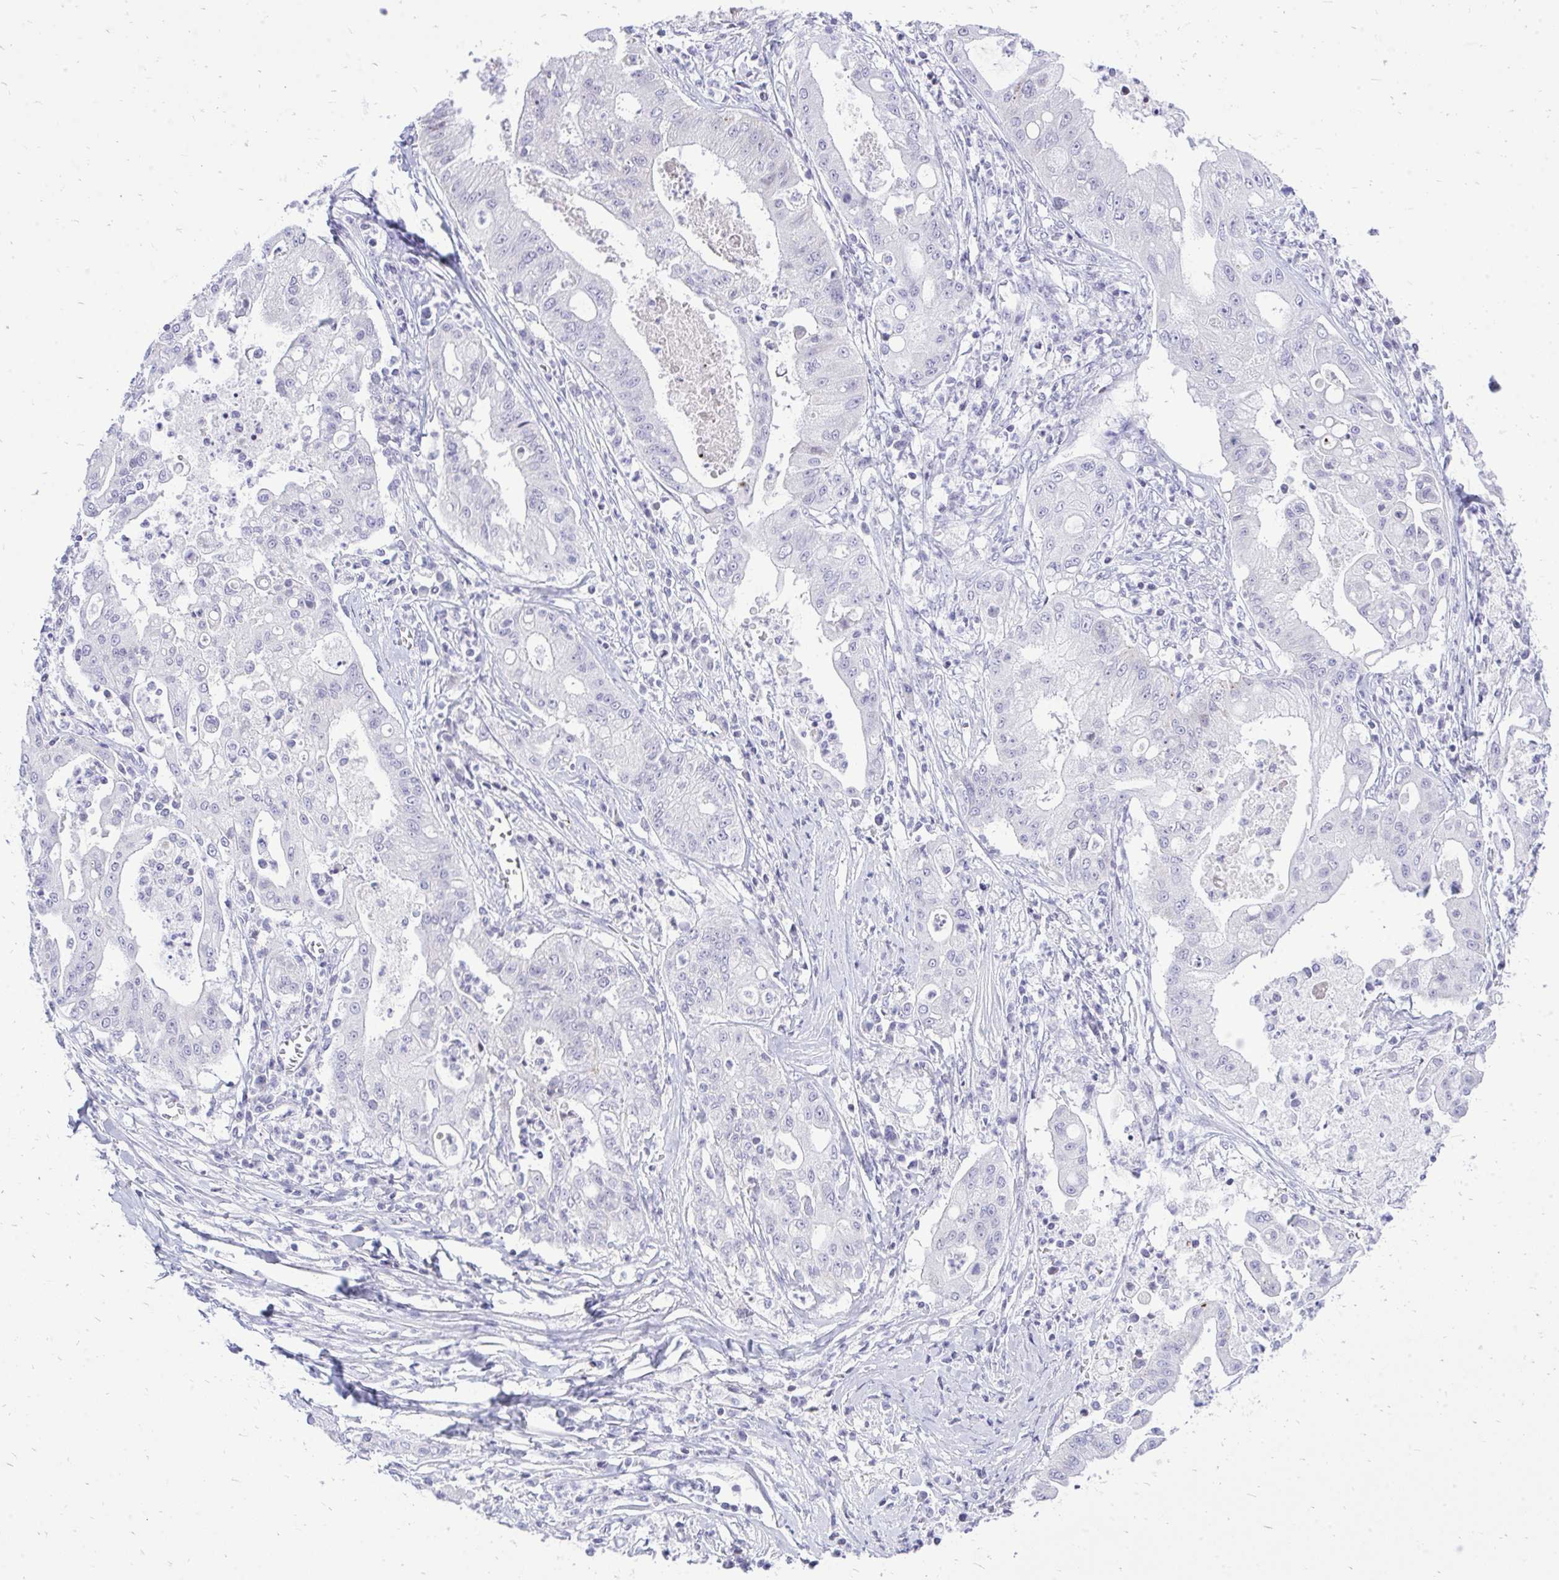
{"staining": {"intensity": "negative", "quantity": "none", "location": "none"}, "tissue": "ovarian cancer", "cell_type": "Tumor cells", "image_type": "cancer", "snomed": [{"axis": "morphology", "description": "Cystadenocarcinoma, mucinous, NOS"}, {"axis": "topography", "description": "Ovary"}], "caption": "Immunohistochemistry image of human ovarian mucinous cystadenocarcinoma stained for a protein (brown), which demonstrates no positivity in tumor cells.", "gene": "GABRA1", "patient": {"sex": "female", "age": 70}}